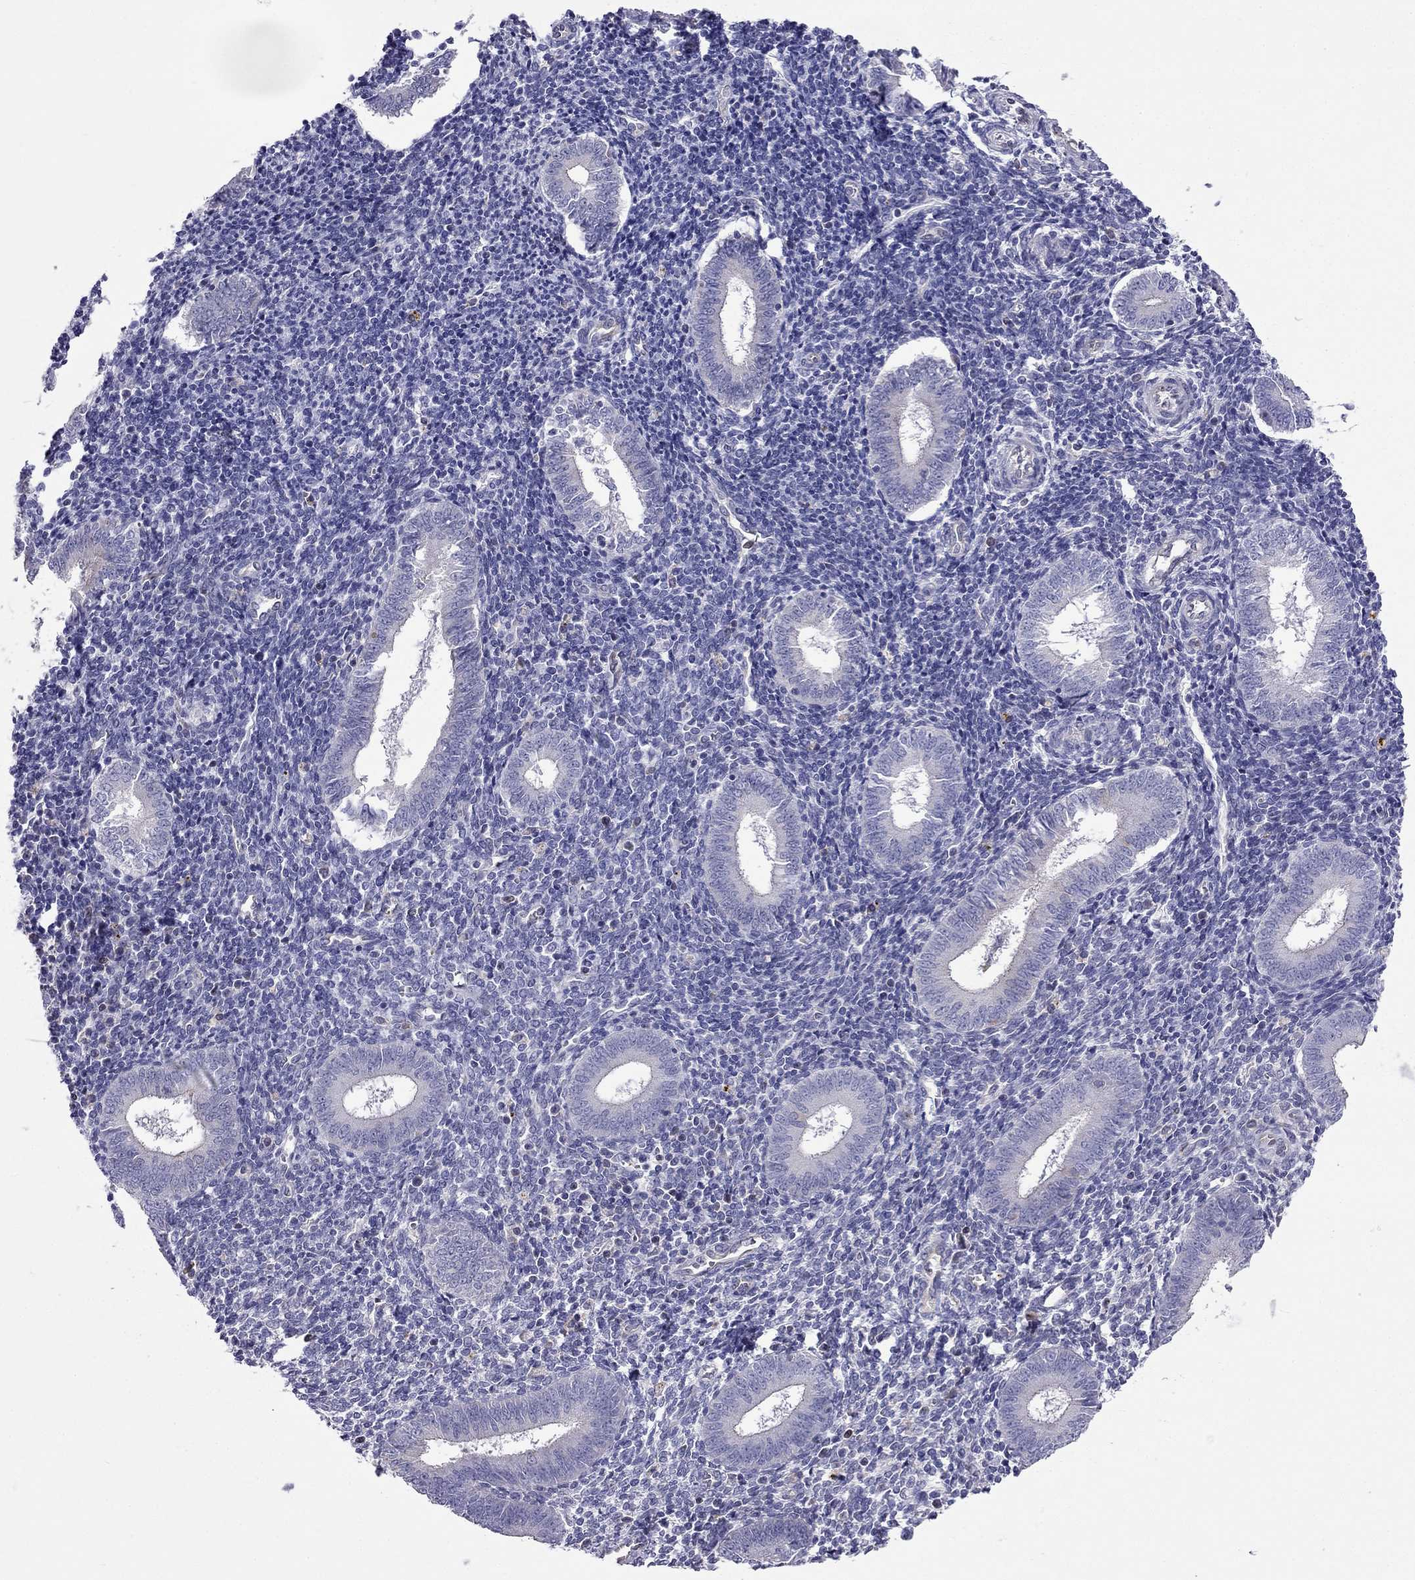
{"staining": {"intensity": "negative", "quantity": "none", "location": "none"}, "tissue": "endometrium", "cell_type": "Cells in endometrial stroma", "image_type": "normal", "snomed": [{"axis": "morphology", "description": "Normal tissue, NOS"}, {"axis": "topography", "description": "Endometrium"}], "caption": "The photomicrograph demonstrates no significant positivity in cells in endometrial stroma of endometrium.", "gene": "GNAL", "patient": {"sex": "female", "age": 25}}